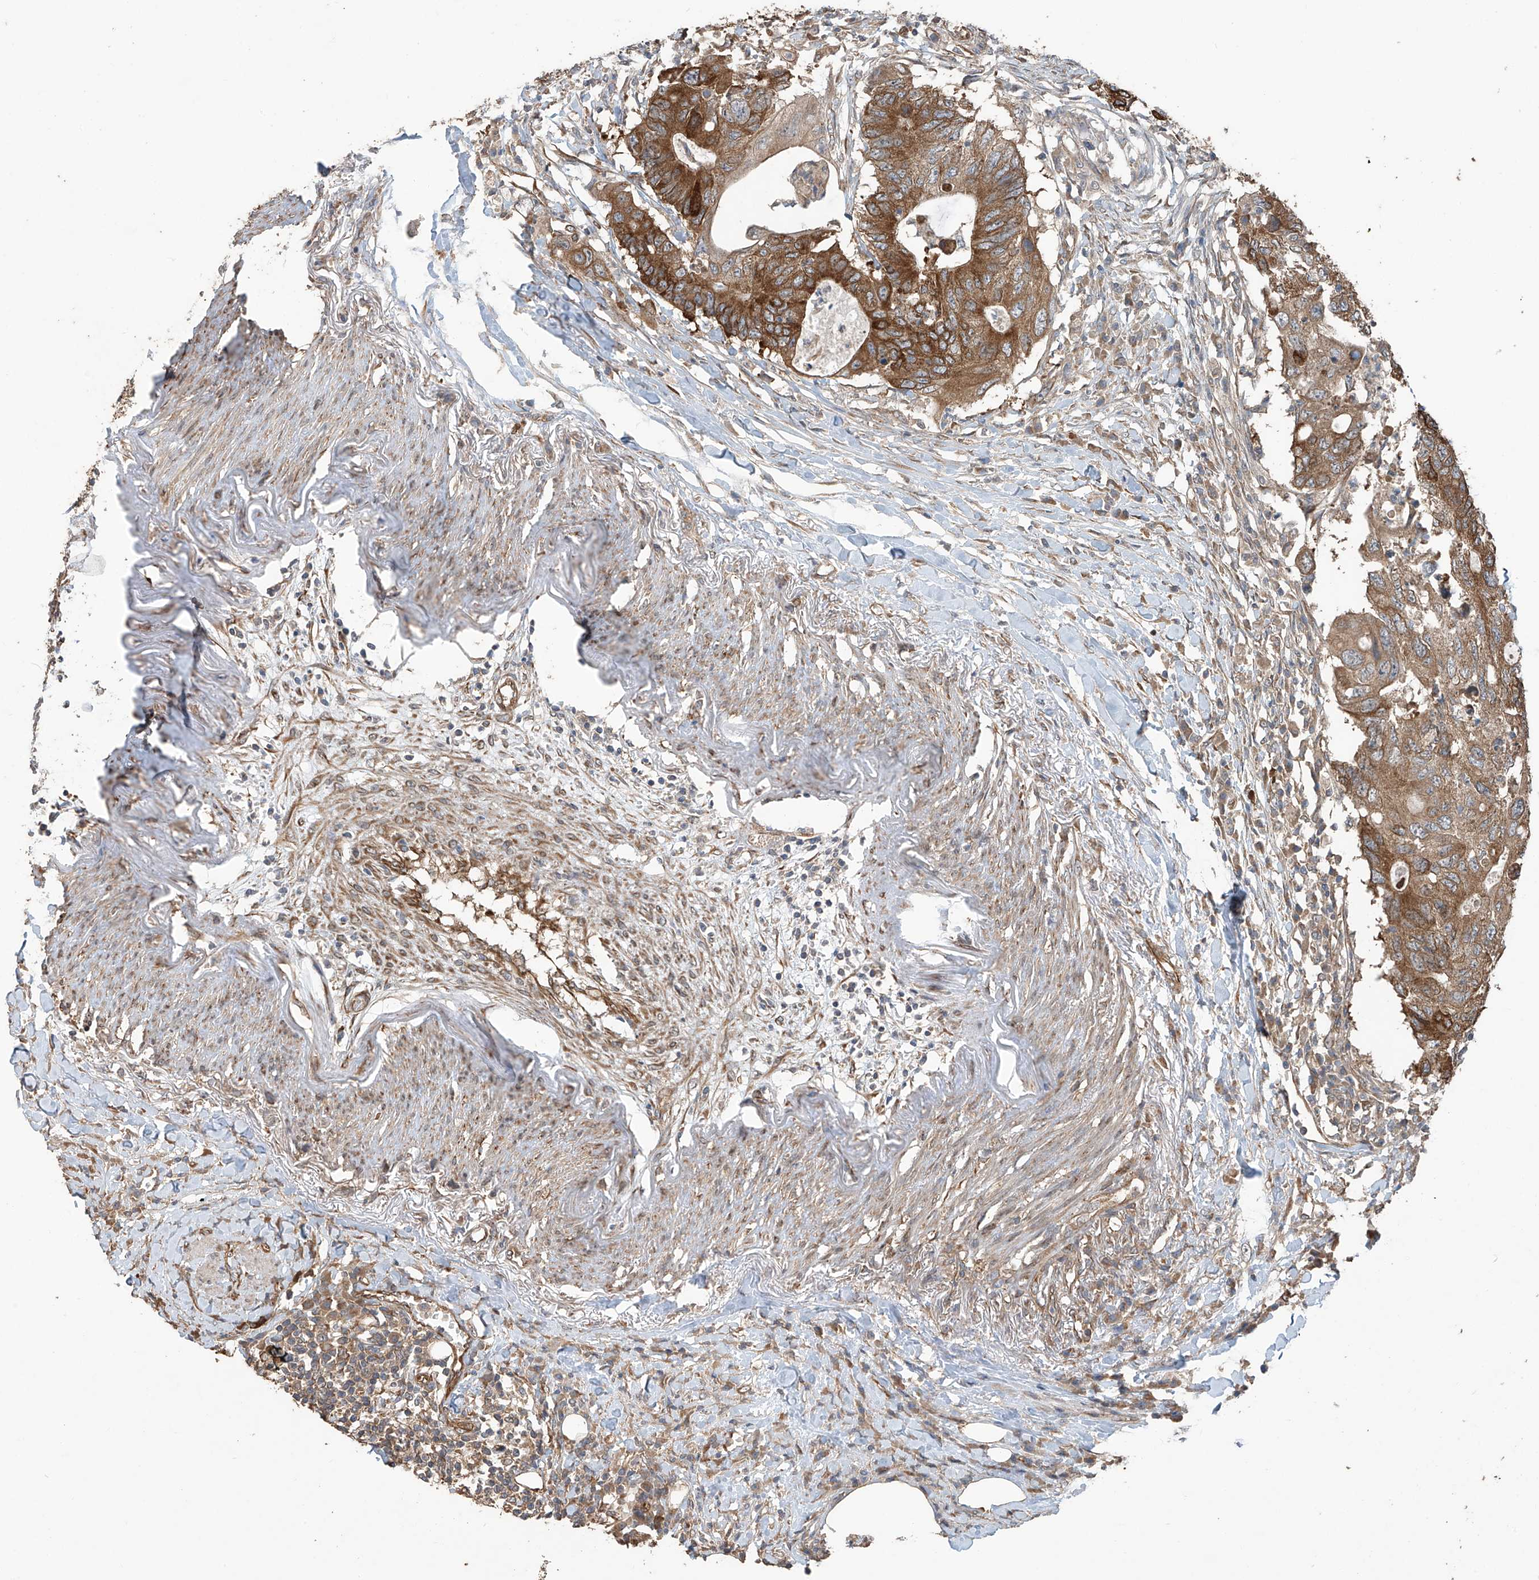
{"staining": {"intensity": "moderate", "quantity": ">75%", "location": "cytoplasmic/membranous"}, "tissue": "colorectal cancer", "cell_type": "Tumor cells", "image_type": "cancer", "snomed": [{"axis": "morphology", "description": "Adenocarcinoma, NOS"}, {"axis": "topography", "description": "Colon"}], "caption": "A brown stain highlights moderate cytoplasmic/membranous staining of a protein in colorectal cancer (adenocarcinoma) tumor cells.", "gene": "AGBL5", "patient": {"sex": "male", "age": 71}}